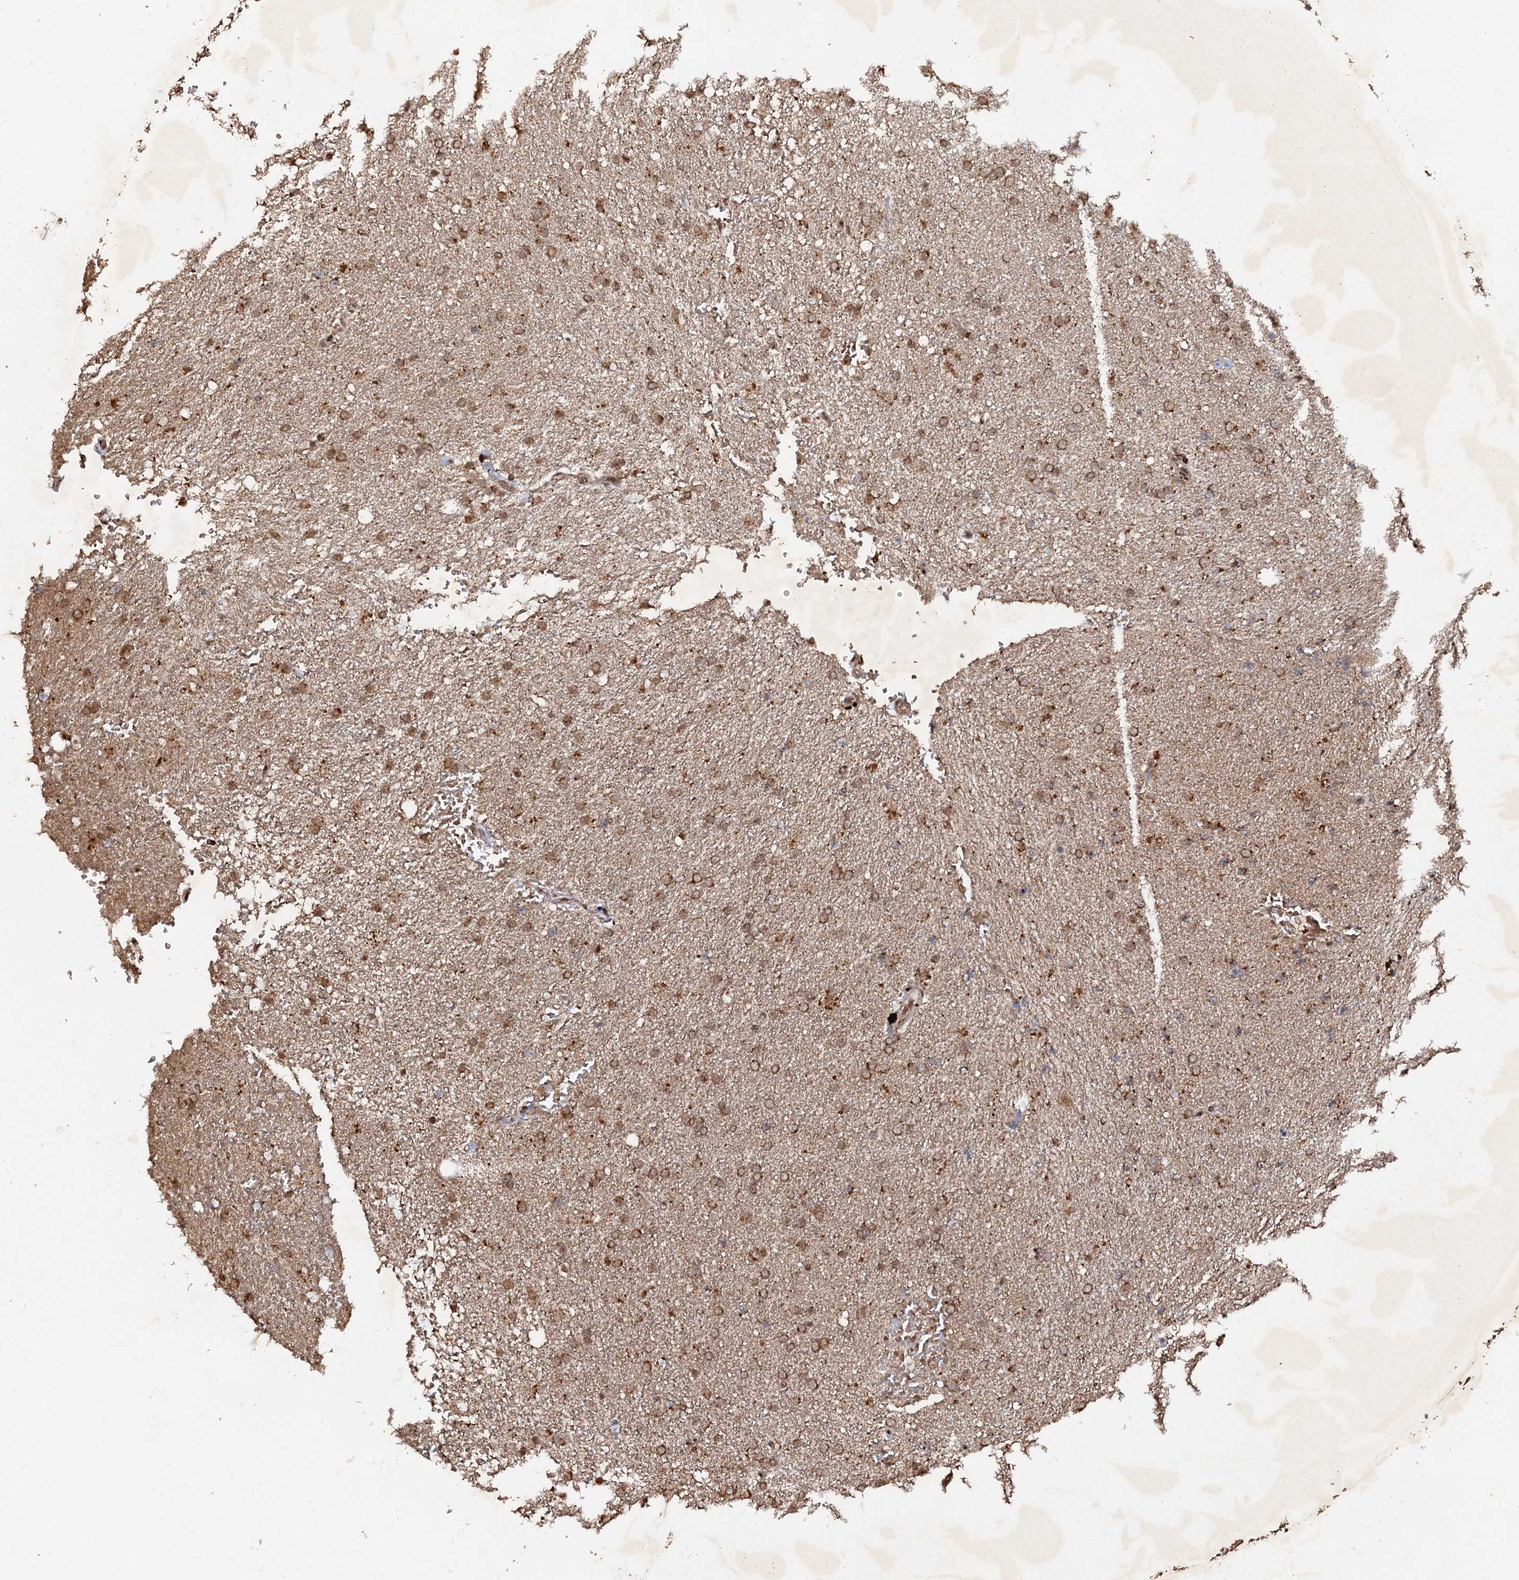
{"staining": {"intensity": "moderate", "quantity": ">75%", "location": "cytoplasmic/membranous"}, "tissue": "glioma", "cell_type": "Tumor cells", "image_type": "cancer", "snomed": [{"axis": "morphology", "description": "Glioma, malignant, High grade"}, {"axis": "topography", "description": "Brain"}], "caption": "Immunohistochemistry (IHC) of glioma shows medium levels of moderate cytoplasmic/membranous expression in about >75% of tumor cells.", "gene": "REP15", "patient": {"sex": "male", "age": 72}}